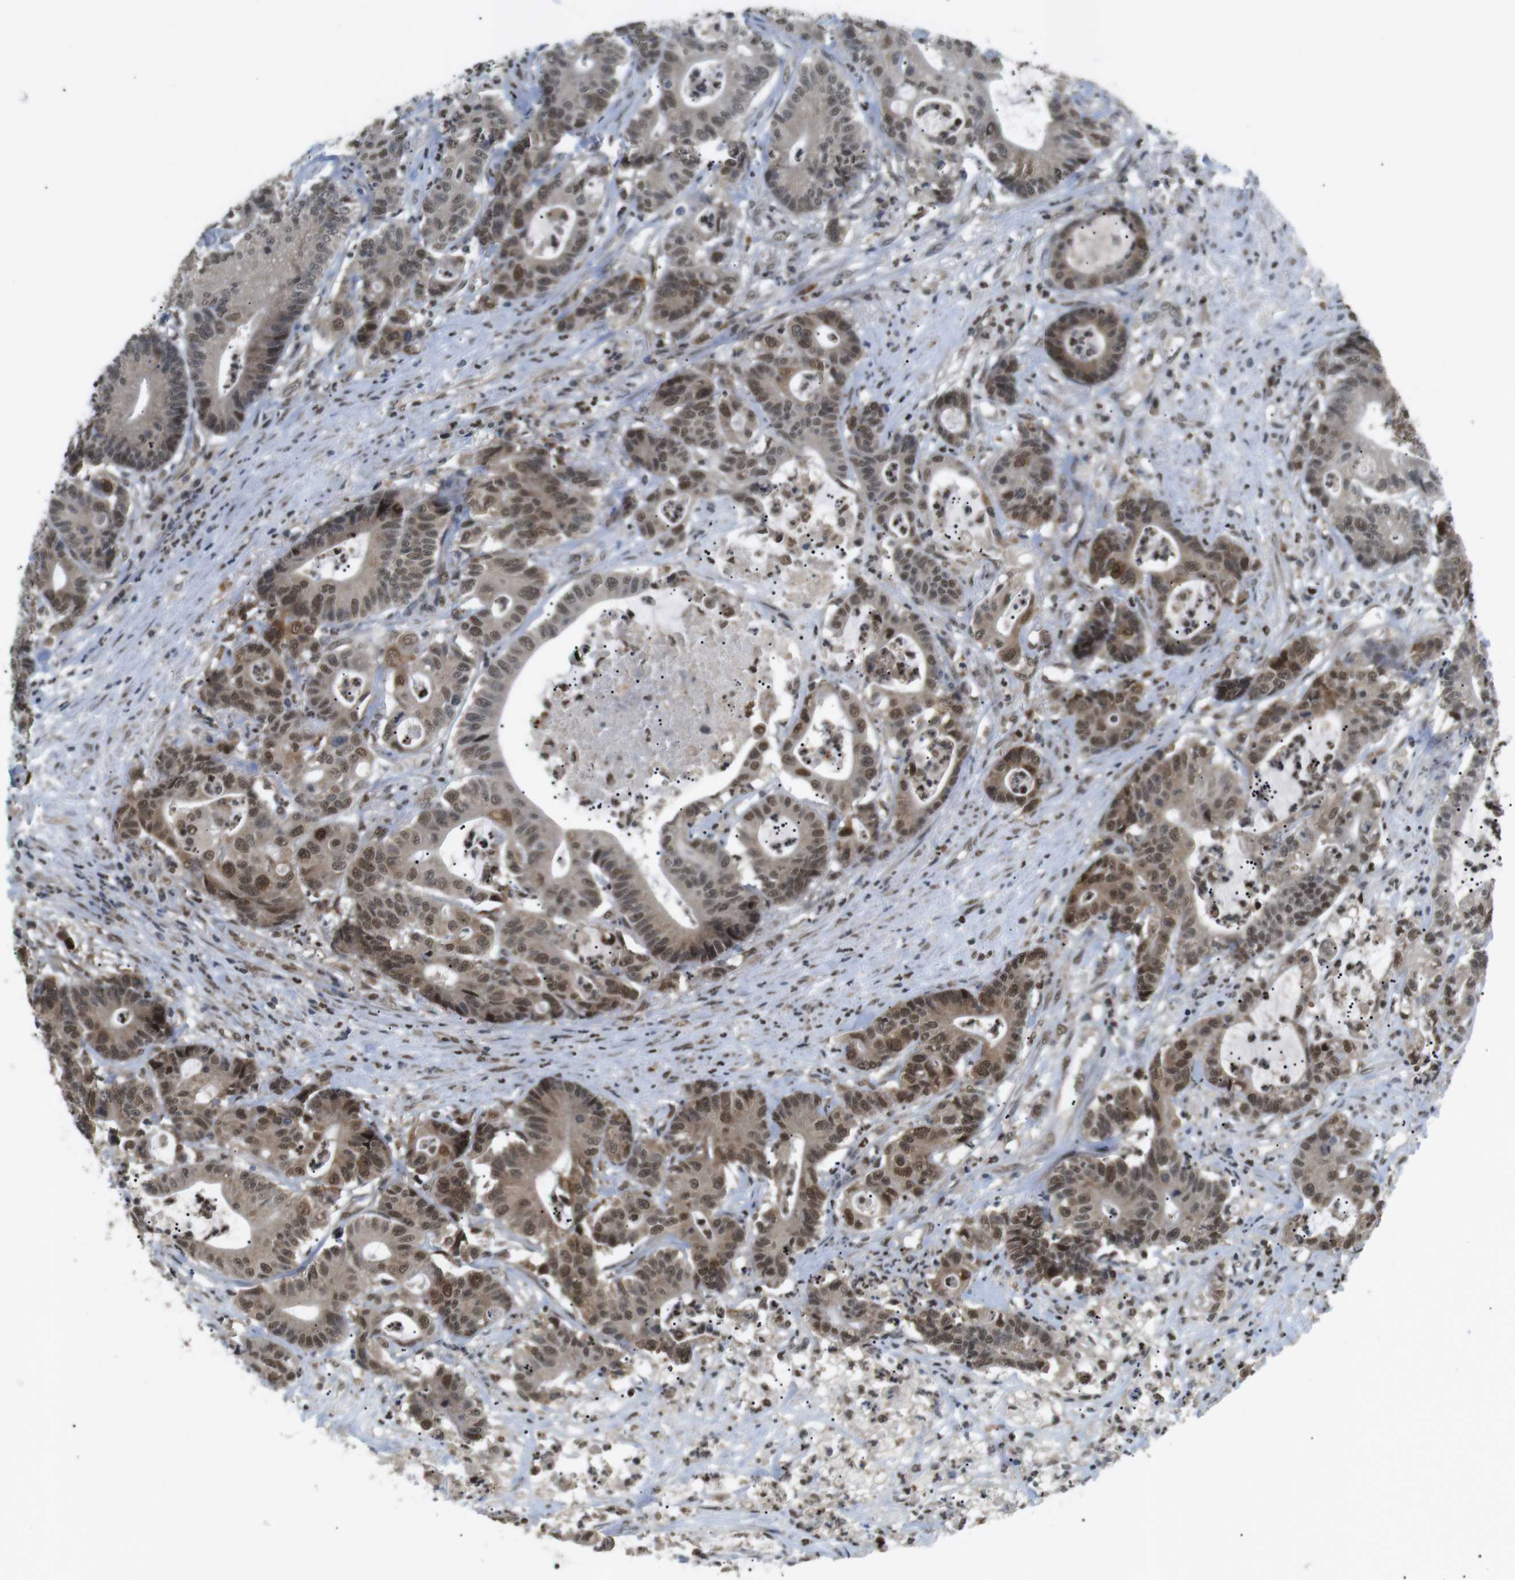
{"staining": {"intensity": "moderate", "quantity": ">75%", "location": "cytoplasmic/membranous,nuclear"}, "tissue": "colorectal cancer", "cell_type": "Tumor cells", "image_type": "cancer", "snomed": [{"axis": "morphology", "description": "Adenocarcinoma, NOS"}, {"axis": "topography", "description": "Colon"}], "caption": "Colorectal cancer tissue reveals moderate cytoplasmic/membranous and nuclear positivity in about >75% of tumor cells, visualized by immunohistochemistry.", "gene": "ORAI3", "patient": {"sex": "female", "age": 84}}